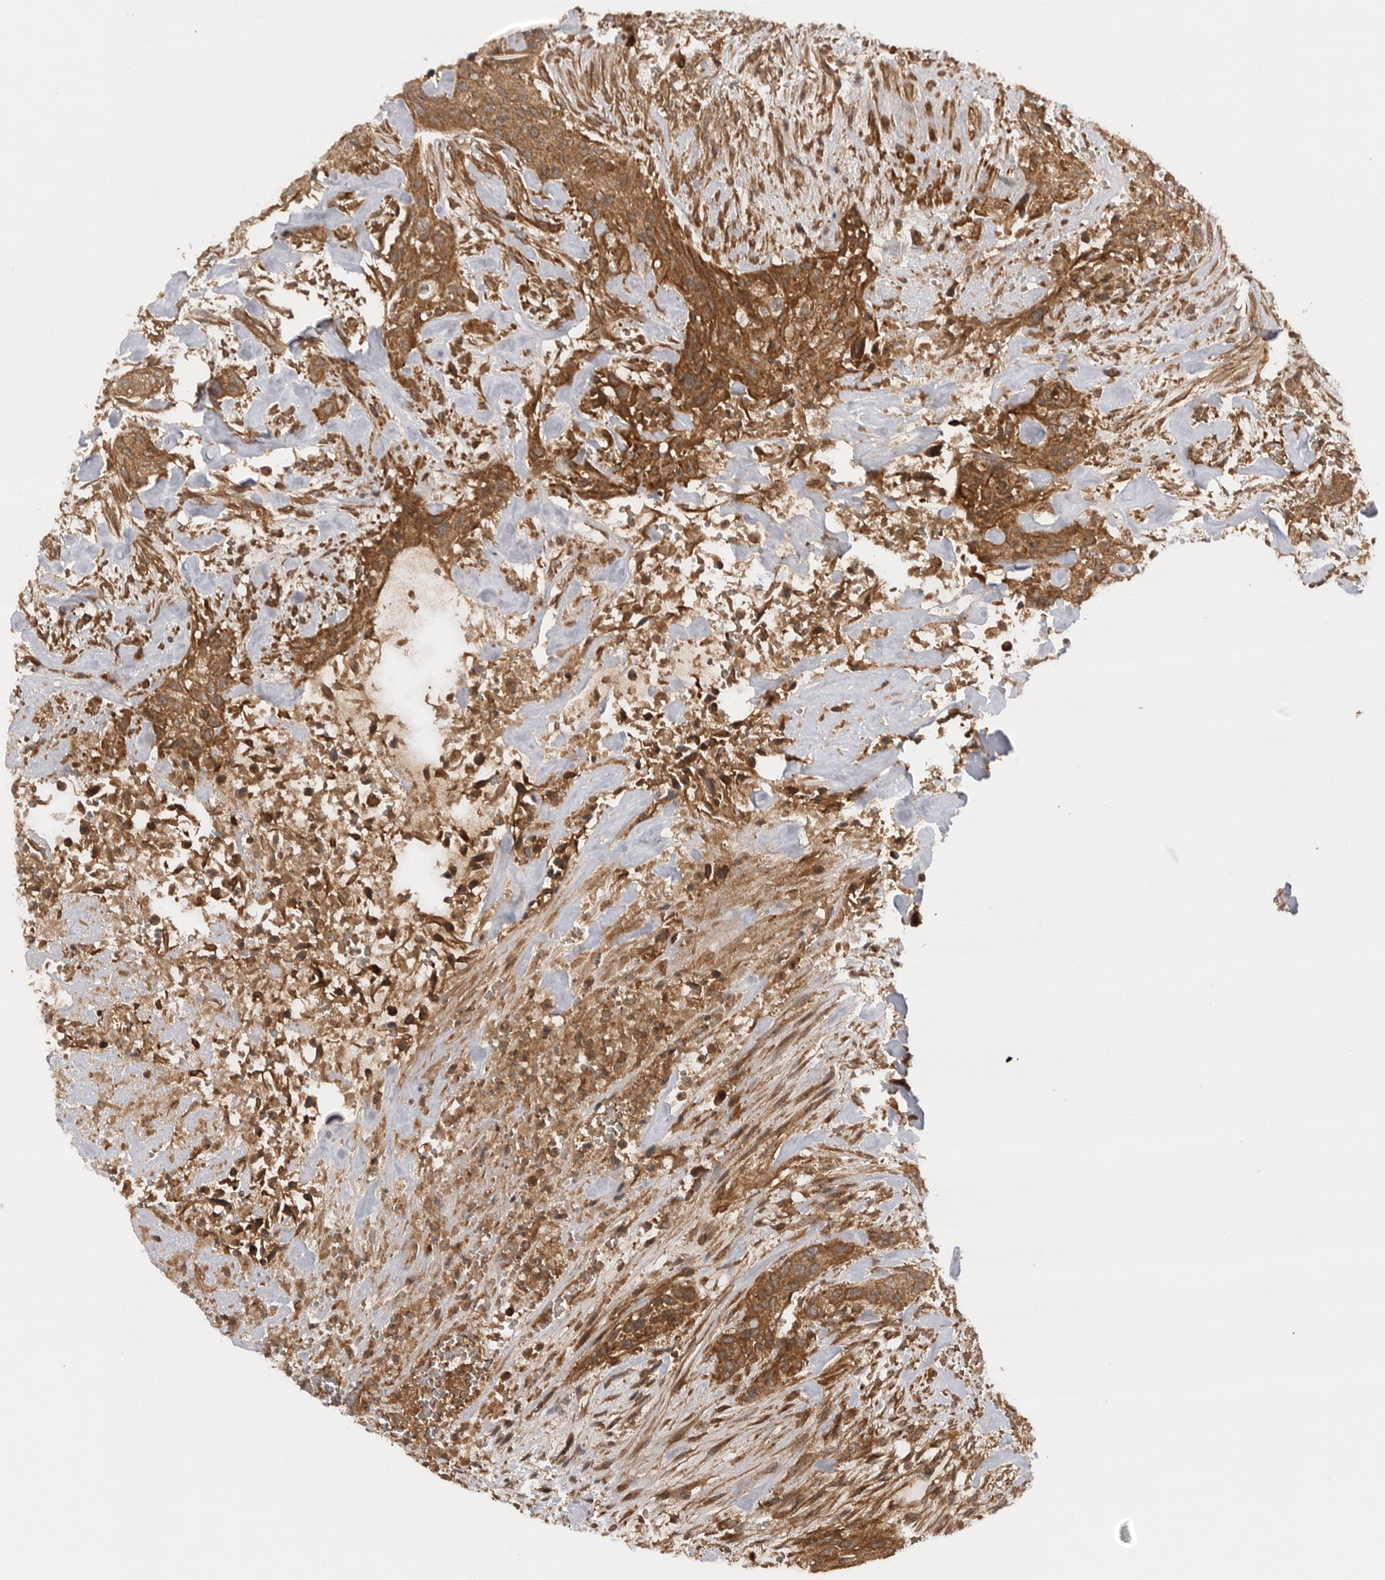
{"staining": {"intensity": "moderate", "quantity": ">75%", "location": "cytoplasmic/membranous"}, "tissue": "urothelial cancer", "cell_type": "Tumor cells", "image_type": "cancer", "snomed": [{"axis": "morphology", "description": "Urothelial carcinoma, High grade"}, {"axis": "topography", "description": "Urinary bladder"}], "caption": "IHC photomicrograph of human urothelial carcinoma (high-grade) stained for a protein (brown), which displays medium levels of moderate cytoplasmic/membranous expression in about >75% of tumor cells.", "gene": "PRDX4", "patient": {"sex": "male", "age": 35}}